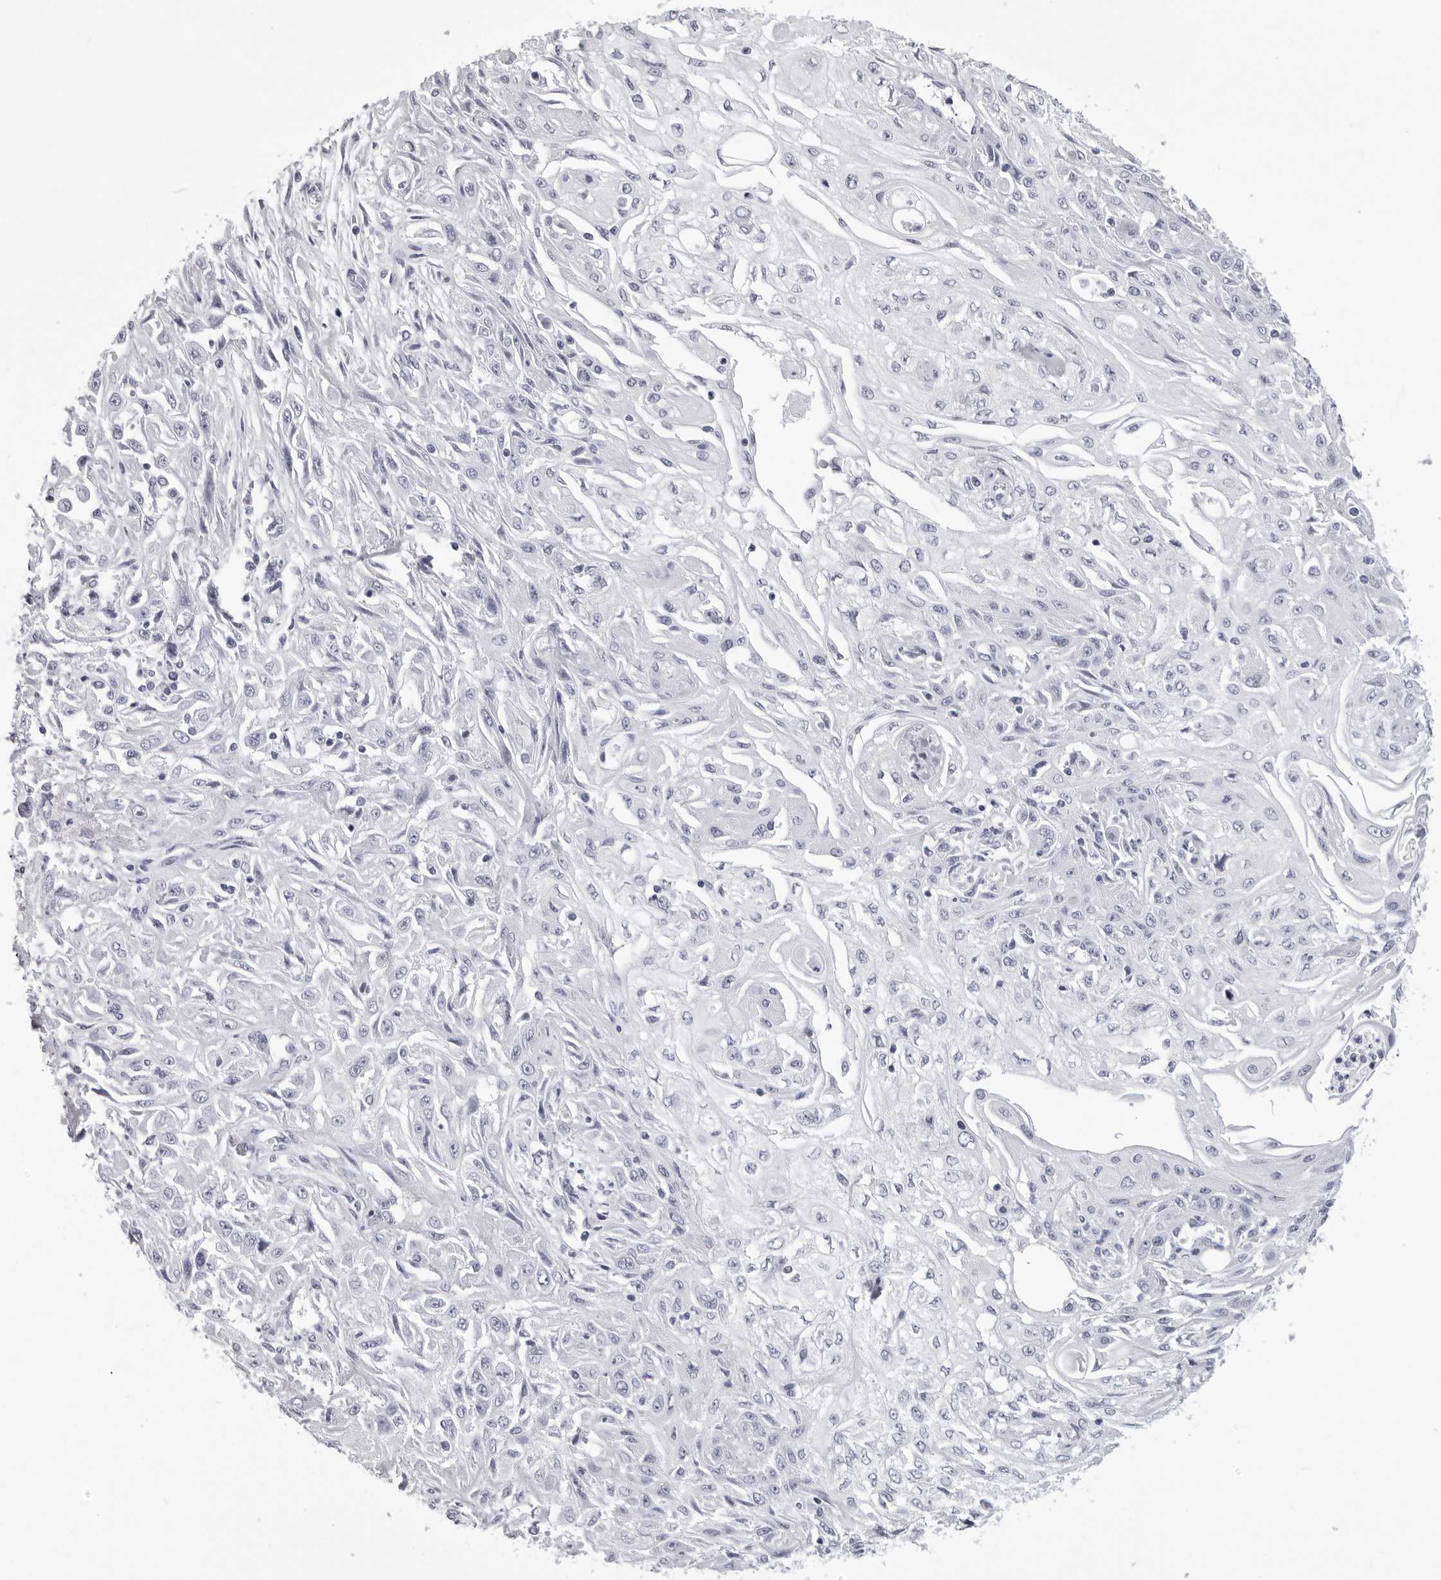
{"staining": {"intensity": "negative", "quantity": "none", "location": "none"}, "tissue": "skin cancer", "cell_type": "Tumor cells", "image_type": "cancer", "snomed": [{"axis": "morphology", "description": "Squamous cell carcinoma, NOS"}, {"axis": "morphology", "description": "Squamous cell carcinoma, metastatic, NOS"}, {"axis": "topography", "description": "Skin"}, {"axis": "topography", "description": "Lymph node"}], "caption": "This is an immunohistochemistry (IHC) histopathology image of human skin cancer (metastatic squamous cell carcinoma). There is no positivity in tumor cells.", "gene": "LGALS4", "patient": {"sex": "male", "age": 75}}